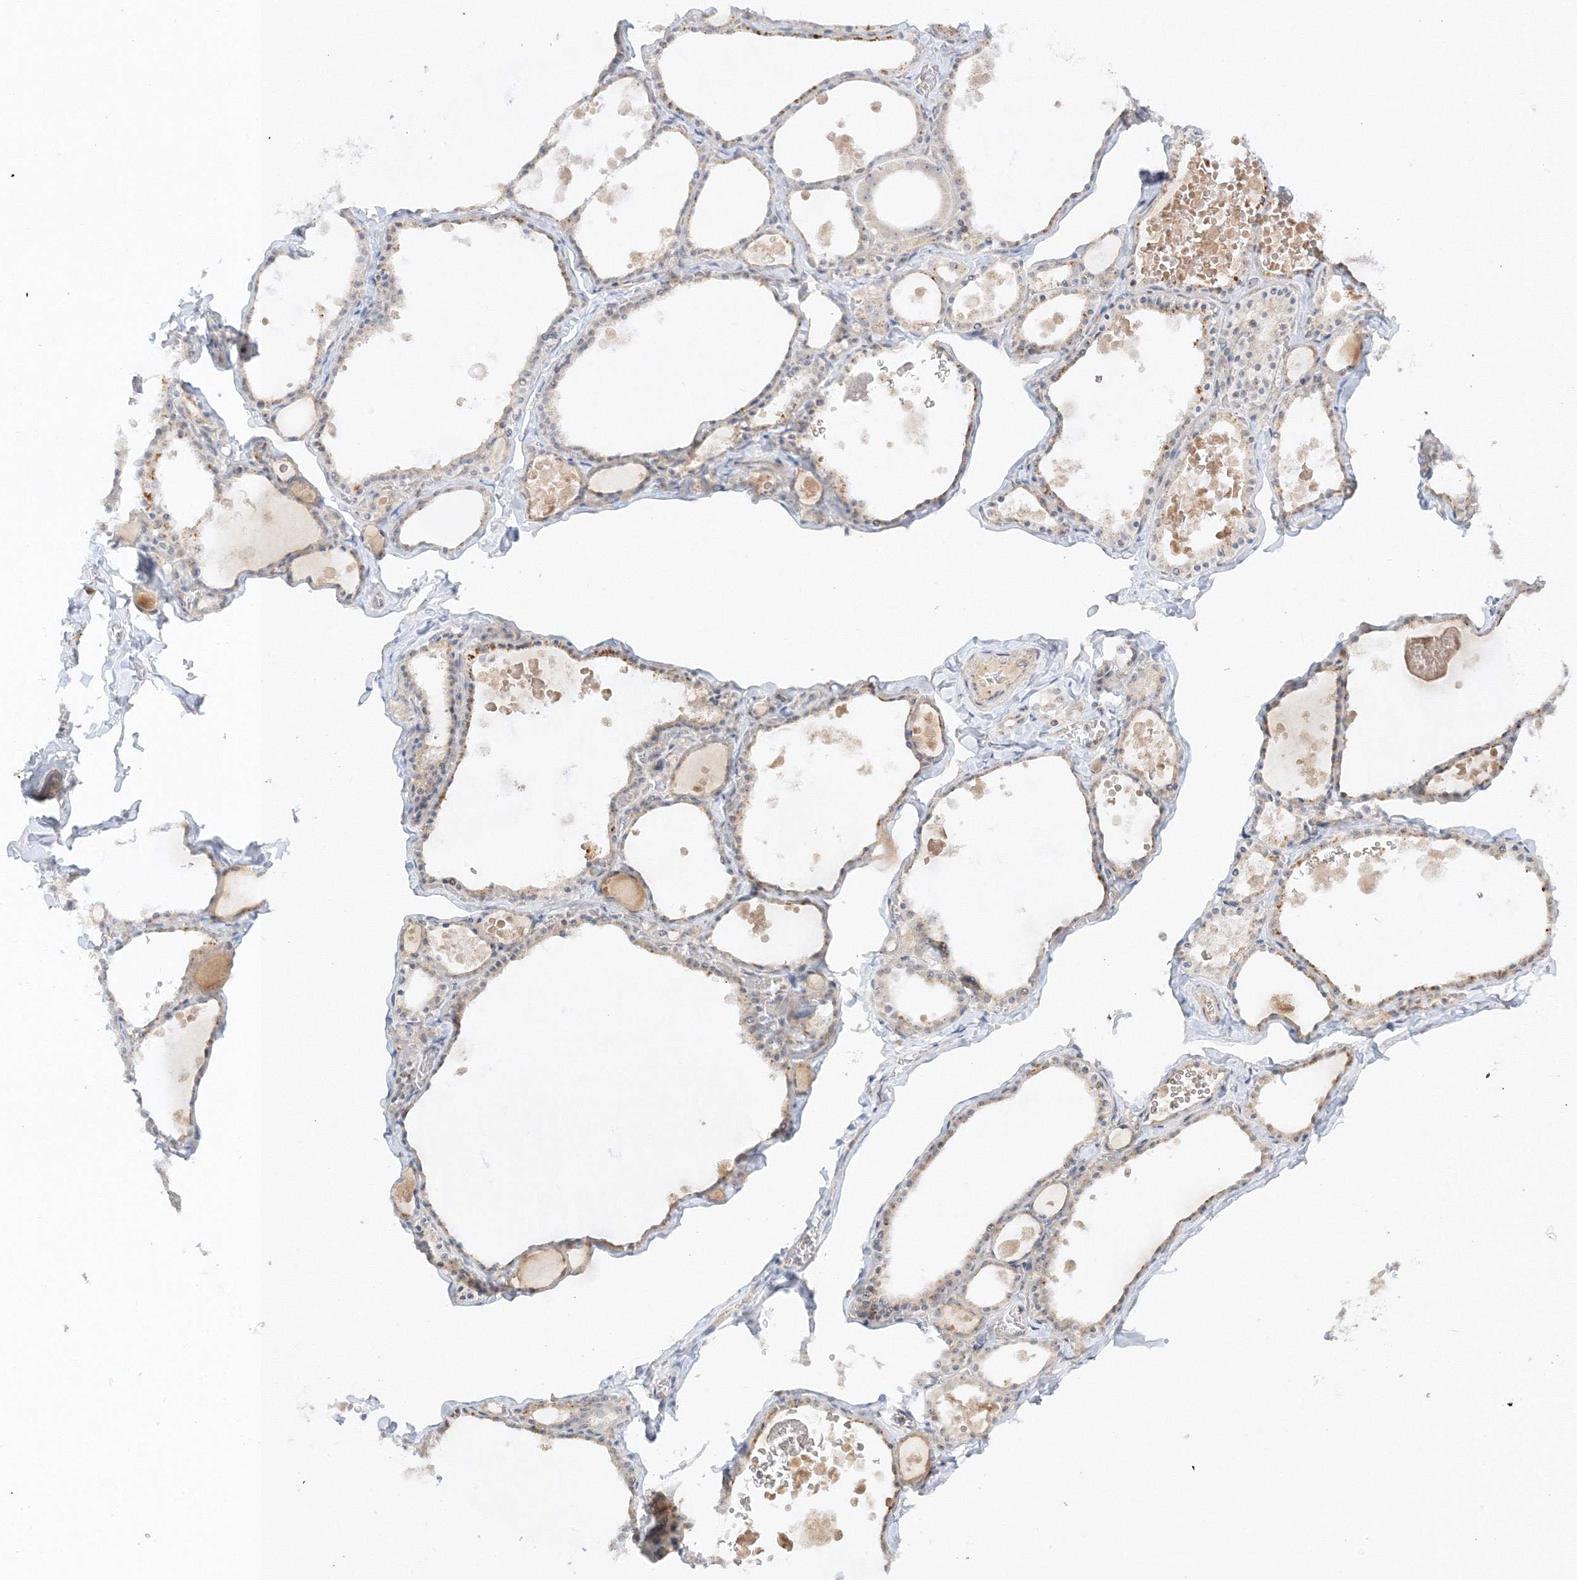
{"staining": {"intensity": "weak", "quantity": "25%-75%", "location": "cytoplasmic/membranous"}, "tissue": "thyroid gland", "cell_type": "Glandular cells", "image_type": "normal", "snomed": [{"axis": "morphology", "description": "Normal tissue, NOS"}, {"axis": "topography", "description": "Thyroid gland"}], "caption": "Protein expression analysis of normal human thyroid gland reveals weak cytoplasmic/membranous staining in approximately 25%-75% of glandular cells.", "gene": "ETAA1", "patient": {"sex": "male", "age": 56}}